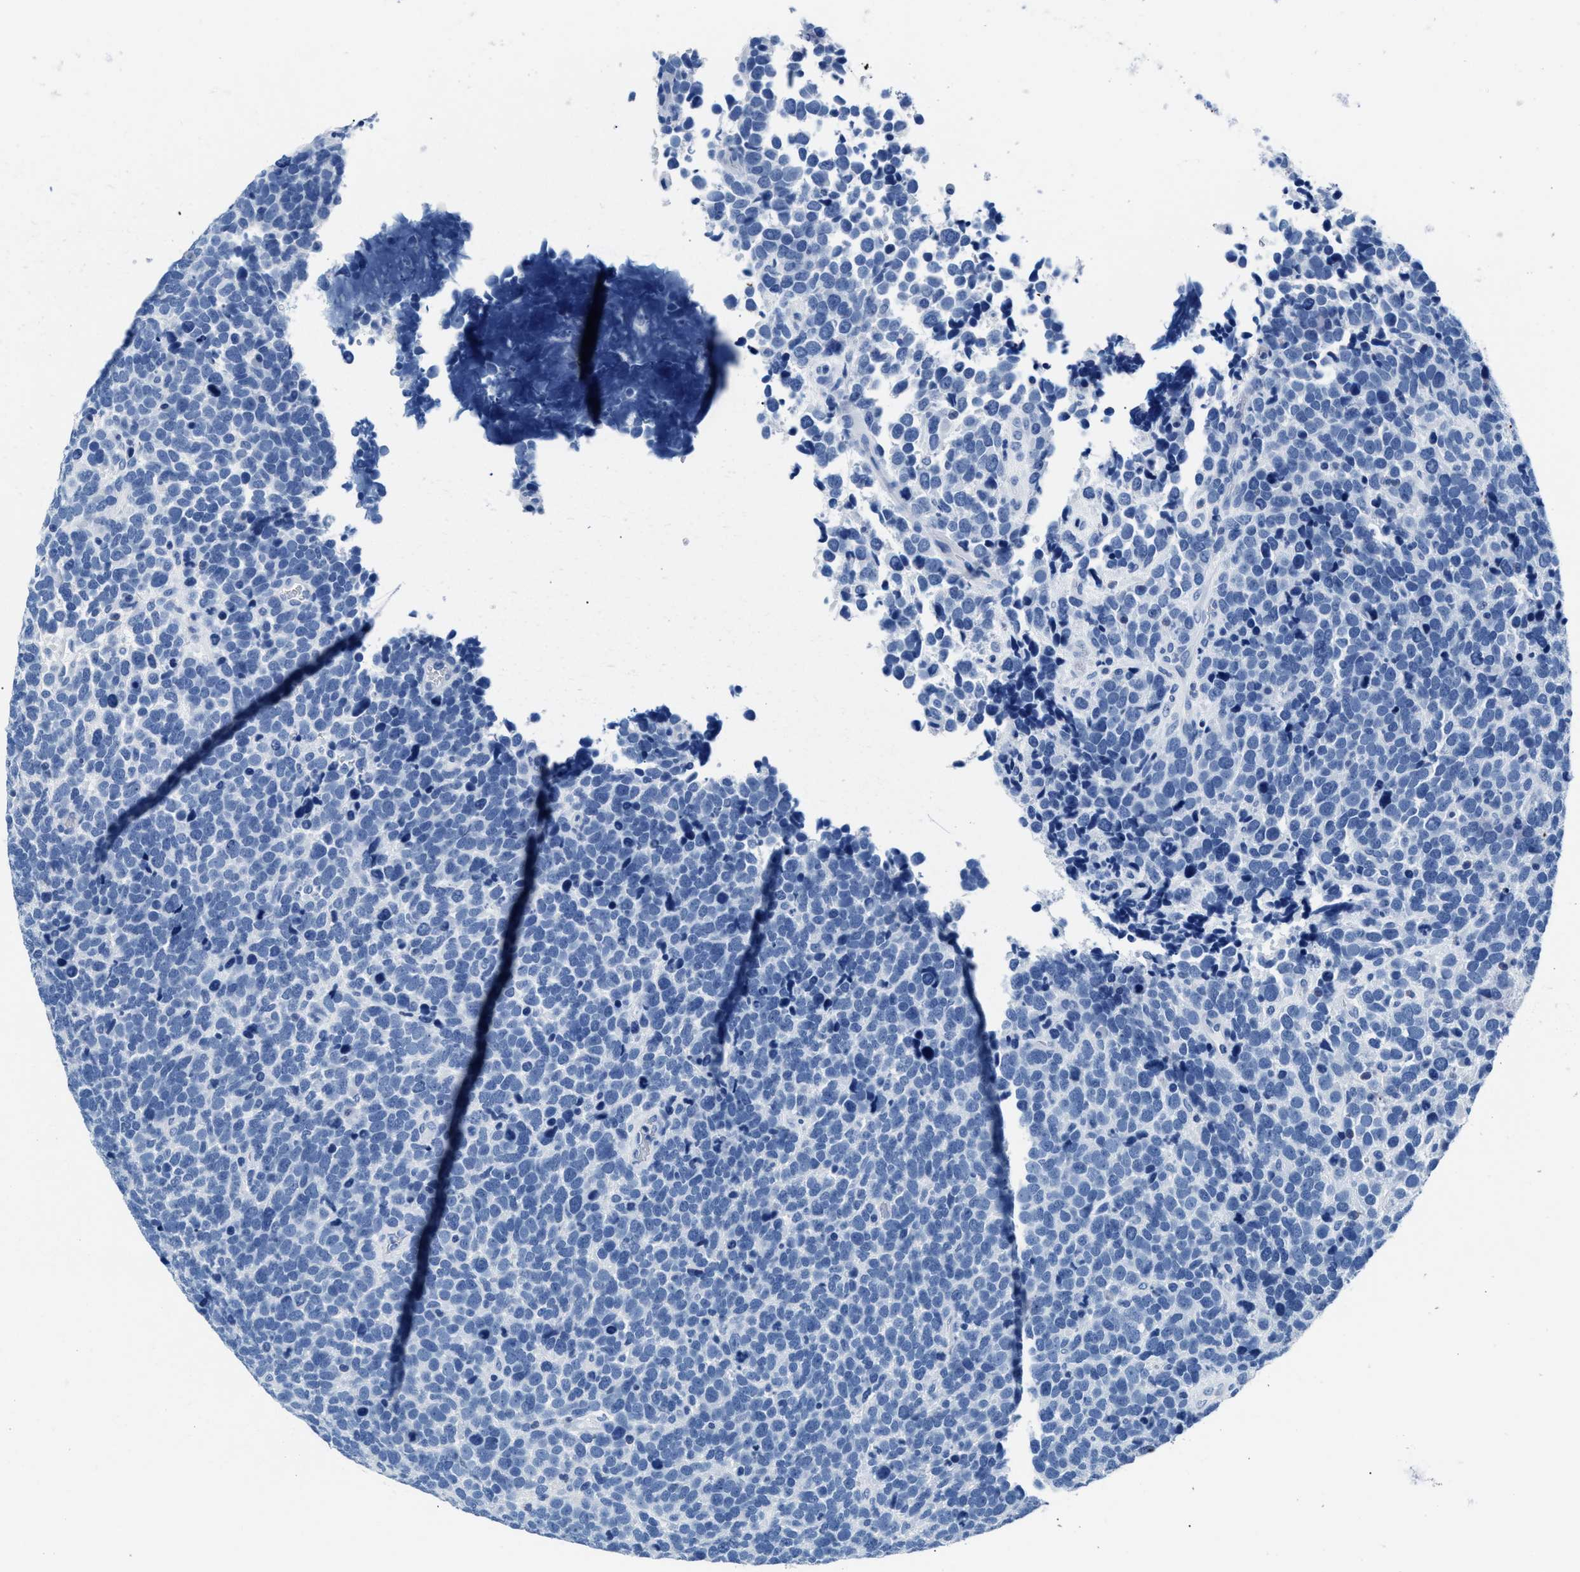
{"staining": {"intensity": "negative", "quantity": "none", "location": "none"}, "tissue": "urothelial cancer", "cell_type": "Tumor cells", "image_type": "cancer", "snomed": [{"axis": "morphology", "description": "Urothelial carcinoma, High grade"}, {"axis": "topography", "description": "Urinary bladder"}], "caption": "This is an immunohistochemistry (IHC) histopathology image of urothelial carcinoma (high-grade). There is no staining in tumor cells.", "gene": "CPS1", "patient": {"sex": "female", "age": 82}}